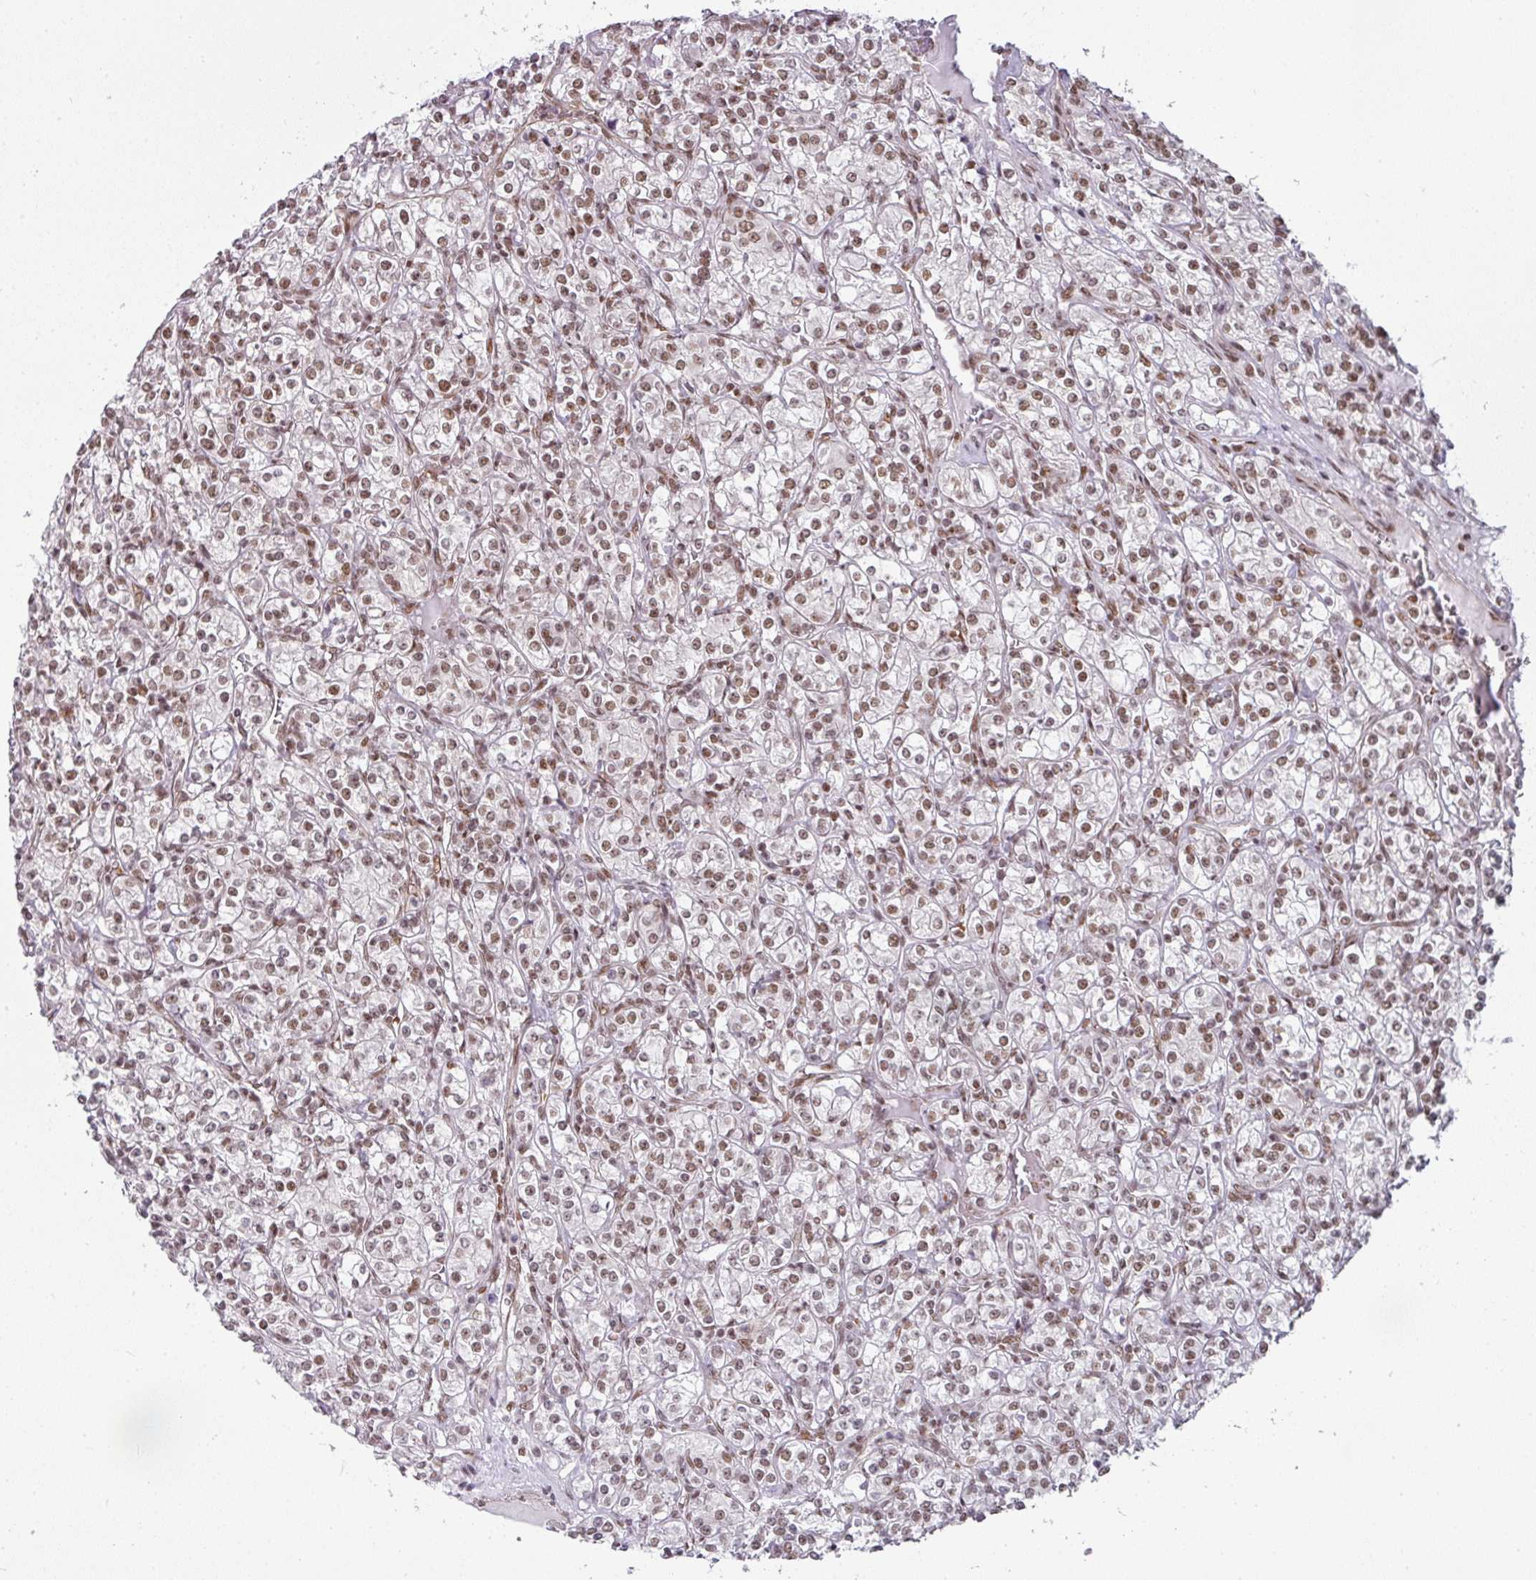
{"staining": {"intensity": "moderate", "quantity": ">75%", "location": "nuclear"}, "tissue": "renal cancer", "cell_type": "Tumor cells", "image_type": "cancer", "snomed": [{"axis": "morphology", "description": "Adenocarcinoma, NOS"}, {"axis": "topography", "description": "Kidney"}], "caption": "DAB (3,3'-diaminobenzidine) immunohistochemical staining of renal cancer displays moderate nuclear protein expression in about >75% of tumor cells.", "gene": "NCOA5", "patient": {"sex": "male", "age": 77}}